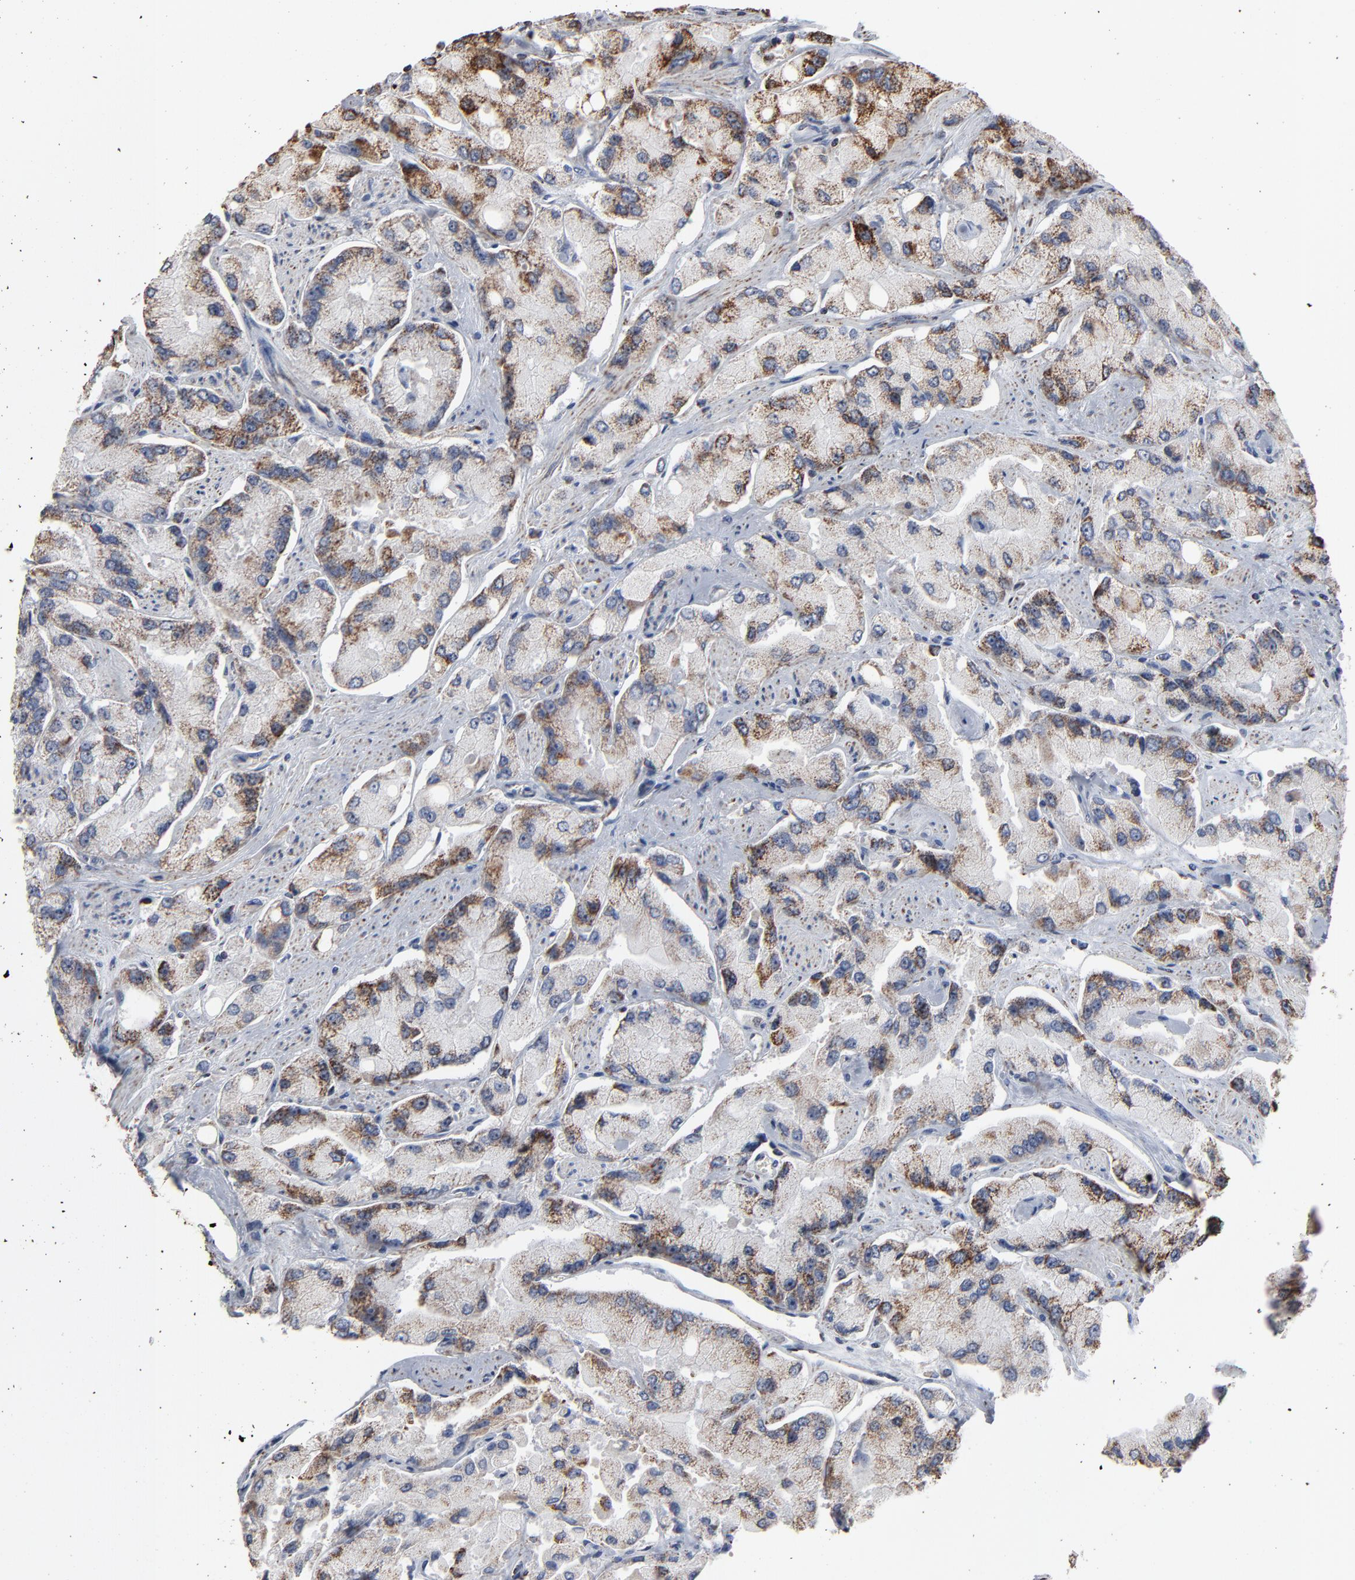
{"staining": {"intensity": "strong", "quantity": ">75%", "location": "cytoplasmic/membranous"}, "tissue": "prostate cancer", "cell_type": "Tumor cells", "image_type": "cancer", "snomed": [{"axis": "morphology", "description": "Adenocarcinoma, High grade"}, {"axis": "topography", "description": "Prostate"}], "caption": "Immunohistochemical staining of prostate adenocarcinoma (high-grade) shows strong cytoplasmic/membranous protein expression in about >75% of tumor cells.", "gene": "UQCRC1", "patient": {"sex": "male", "age": 58}}